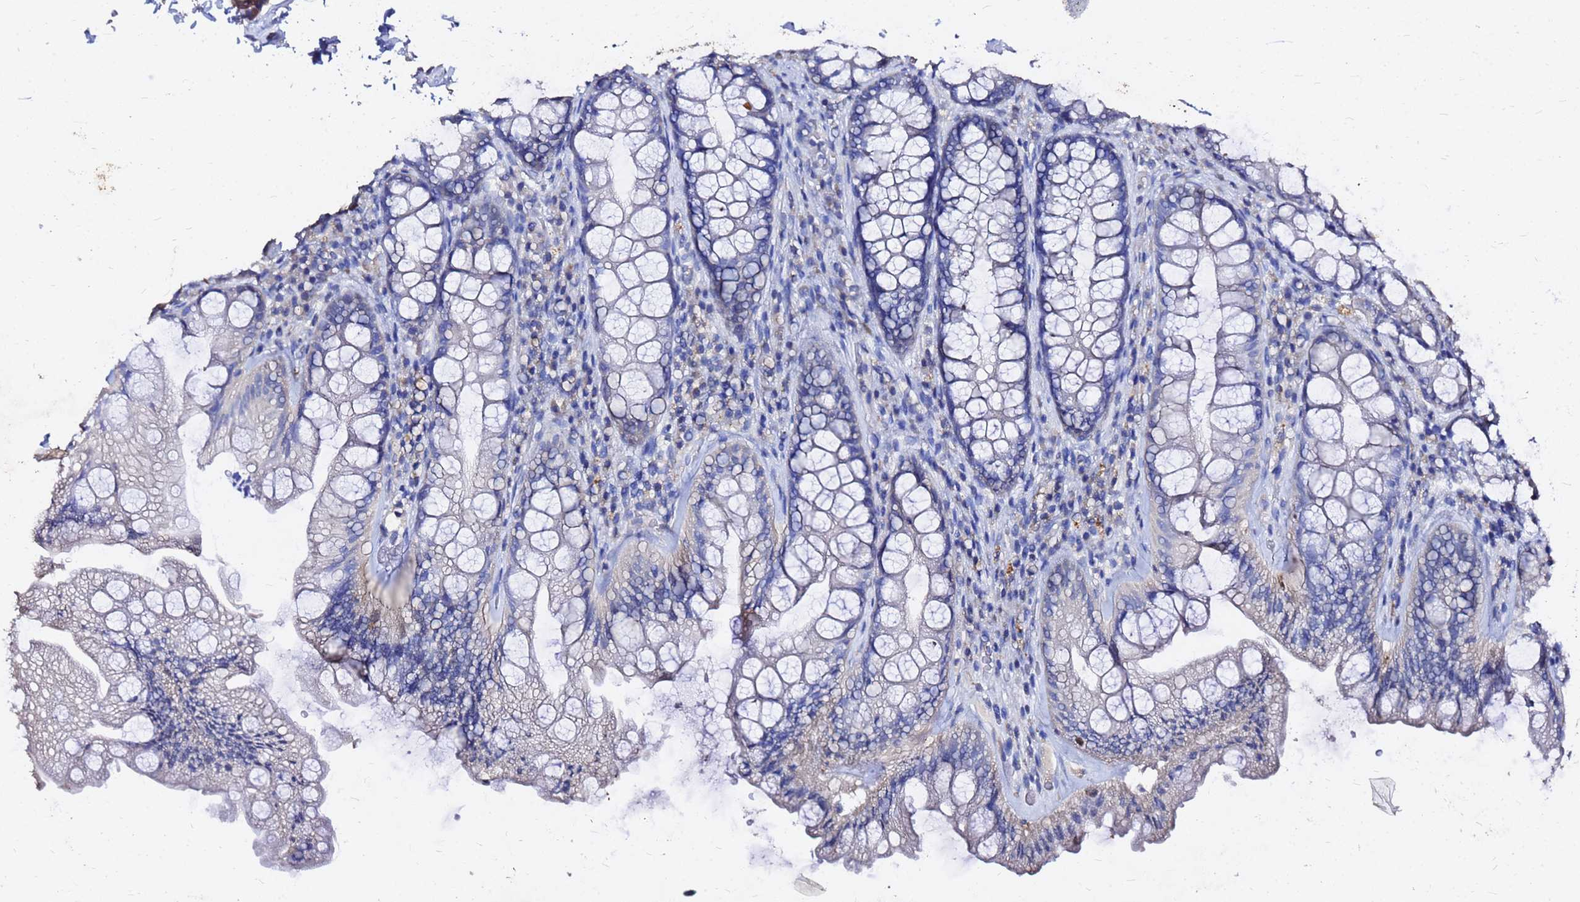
{"staining": {"intensity": "weak", "quantity": "<25%", "location": "cytoplasmic/membranous"}, "tissue": "rectum", "cell_type": "Glandular cells", "image_type": "normal", "snomed": [{"axis": "morphology", "description": "Normal tissue, NOS"}, {"axis": "topography", "description": "Rectum"}], "caption": "Immunohistochemistry of normal human rectum demonstrates no positivity in glandular cells. (Immunohistochemistry, brightfield microscopy, high magnification).", "gene": "FAM183A", "patient": {"sex": "male", "age": 74}}